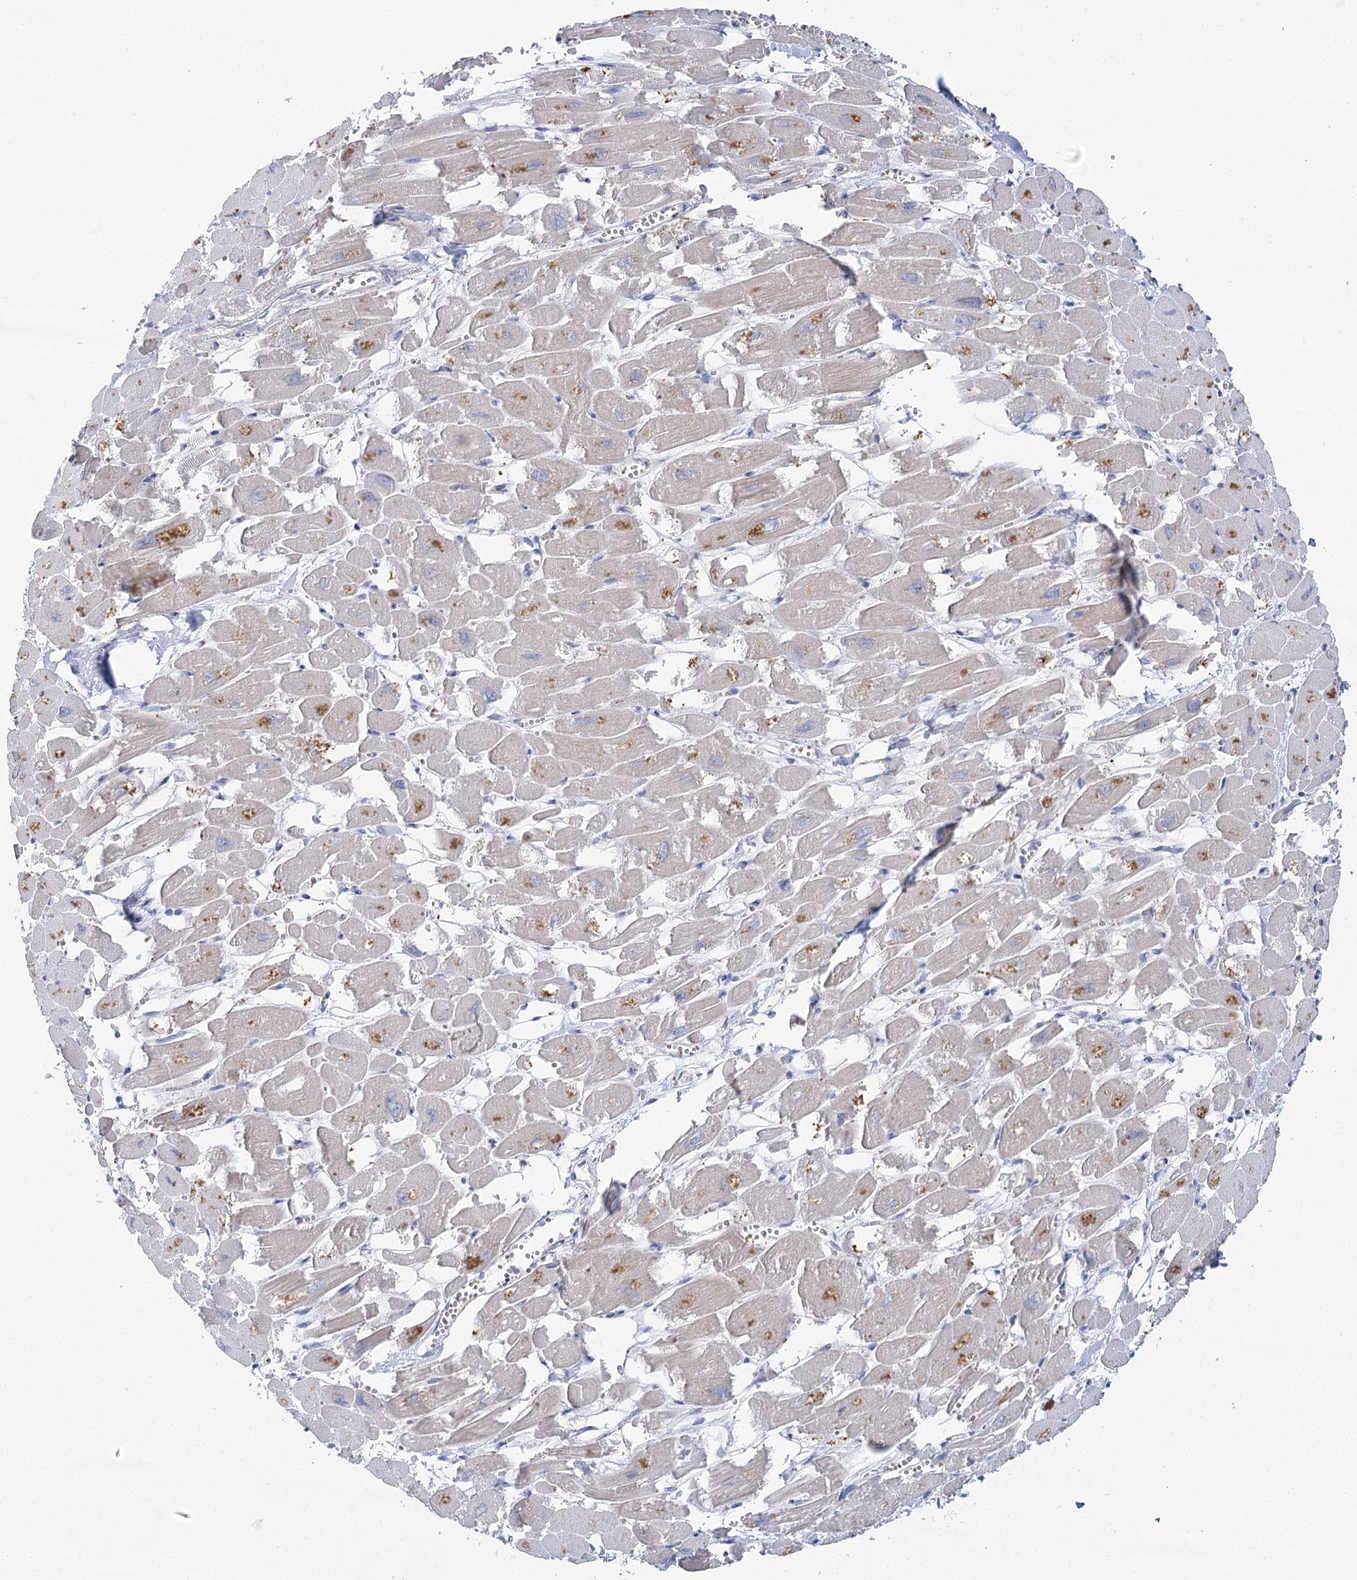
{"staining": {"intensity": "negative", "quantity": "none", "location": "none"}, "tissue": "heart muscle", "cell_type": "Cardiomyocytes", "image_type": "normal", "snomed": [{"axis": "morphology", "description": "Normal tissue, NOS"}, {"axis": "topography", "description": "Heart"}], "caption": "Protein analysis of normal heart muscle displays no significant expression in cardiomyocytes.", "gene": "IGSF3", "patient": {"sex": "male", "age": 54}}